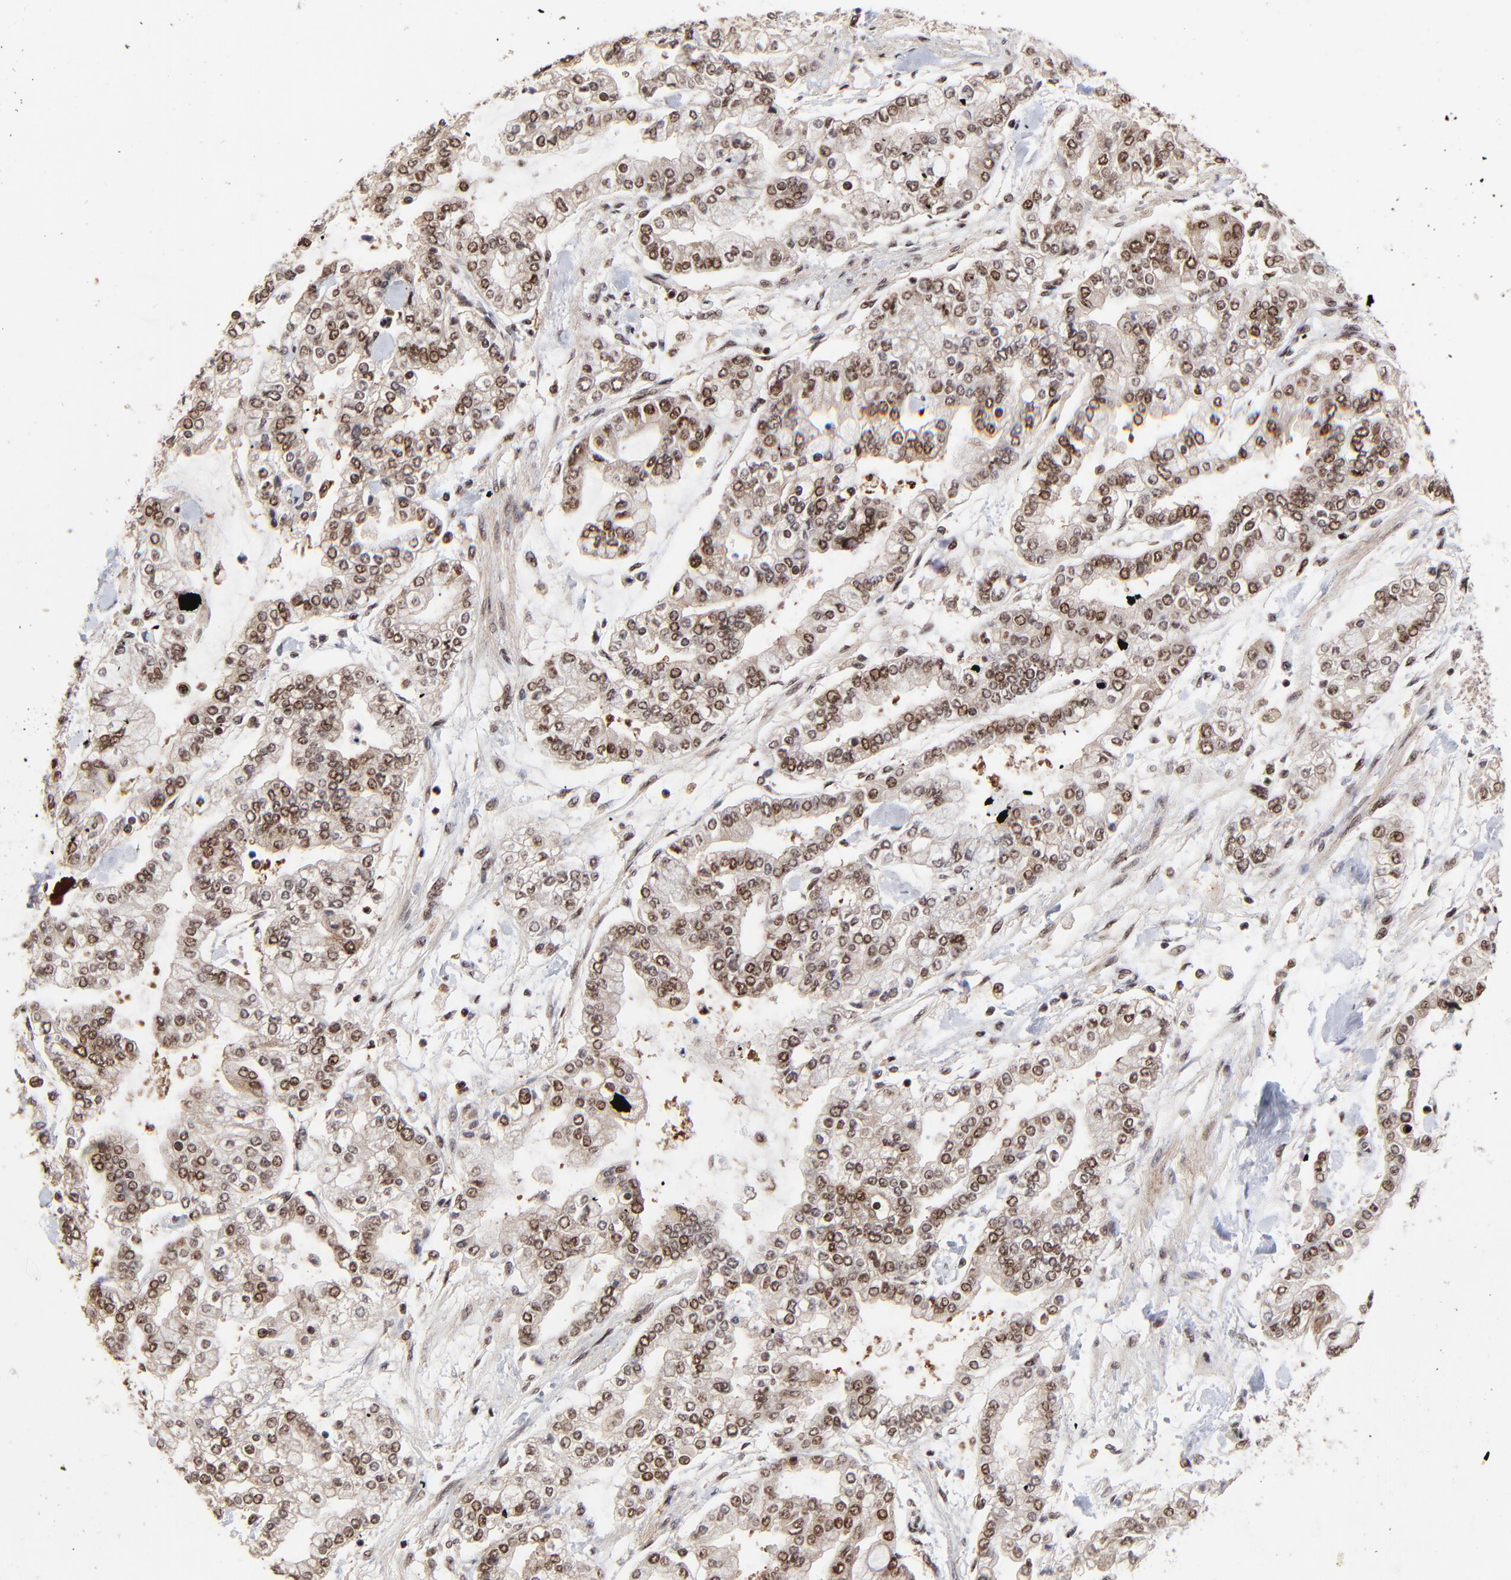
{"staining": {"intensity": "moderate", "quantity": "25%-75%", "location": "nuclear"}, "tissue": "stomach cancer", "cell_type": "Tumor cells", "image_type": "cancer", "snomed": [{"axis": "morphology", "description": "Normal tissue, NOS"}, {"axis": "morphology", "description": "Adenocarcinoma, NOS"}, {"axis": "topography", "description": "Stomach, upper"}, {"axis": "topography", "description": "Stomach"}], "caption": "This is an image of immunohistochemistry staining of stomach cancer (adenocarcinoma), which shows moderate positivity in the nuclear of tumor cells.", "gene": "RBM22", "patient": {"sex": "male", "age": 76}}